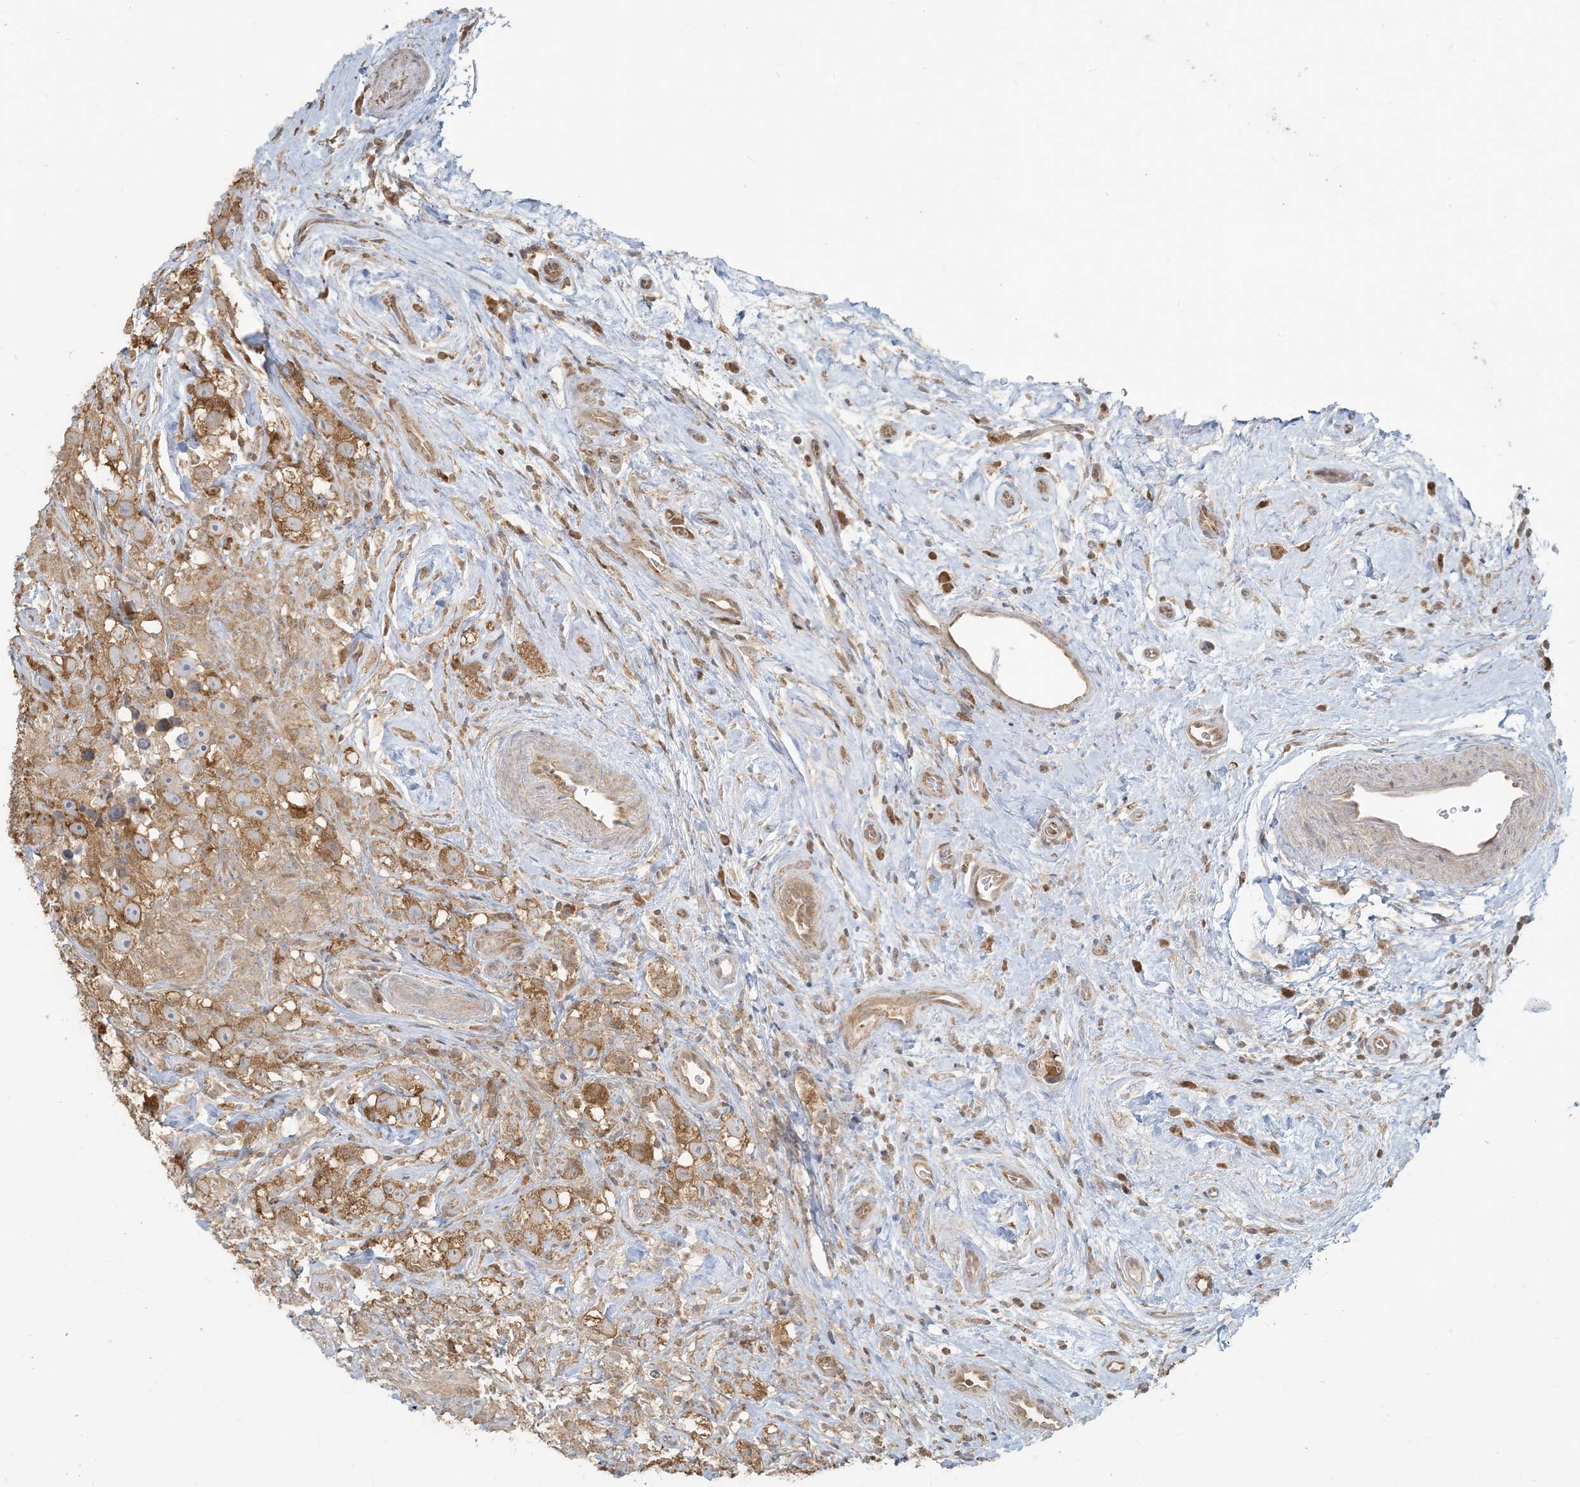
{"staining": {"intensity": "moderate", "quantity": ">75%", "location": "cytoplasmic/membranous"}, "tissue": "testis cancer", "cell_type": "Tumor cells", "image_type": "cancer", "snomed": [{"axis": "morphology", "description": "Seminoma, NOS"}, {"axis": "topography", "description": "Testis"}], "caption": "Protein staining shows moderate cytoplasmic/membranous expression in approximately >75% of tumor cells in testis cancer (seminoma).", "gene": "HACL1", "patient": {"sex": "male", "age": 49}}